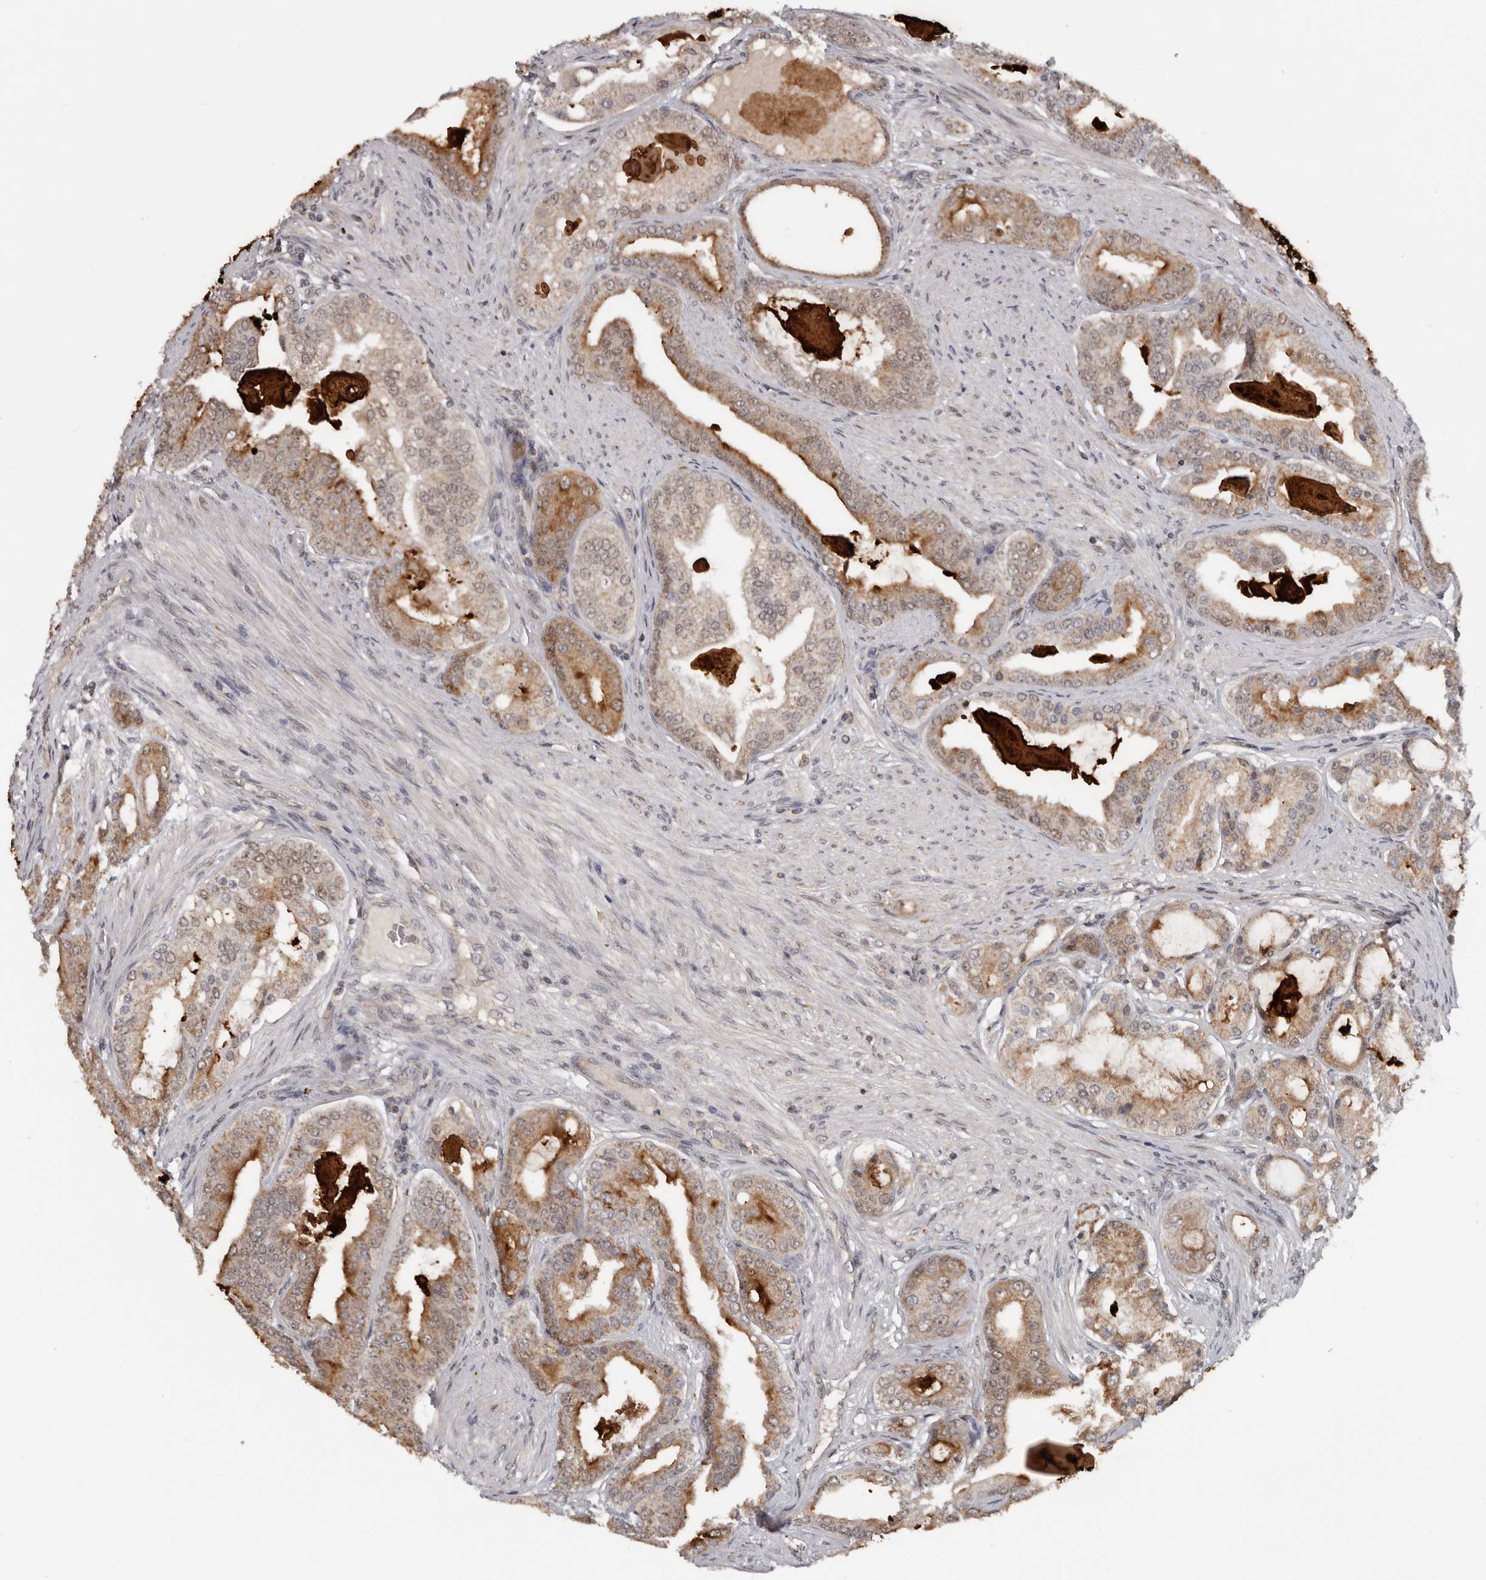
{"staining": {"intensity": "moderate", "quantity": ">75%", "location": "cytoplasmic/membranous,nuclear"}, "tissue": "prostate cancer", "cell_type": "Tumor cells", "image_type": "cancer", "snomed": [{"axis": "morphology", "description": "Adenocarcinoma, High grade"}, {"axis": "topography", "description": "Prostate"}], "caption": "This is a photomicrograph of immunohistochemistry staining of prostate cancer, which shows moderate positivity in the cytoplasmic/membranous and nuclear of tumor cells.", "gene": "MOGAT2", "patient": {"sex": "male", "age": 60}}